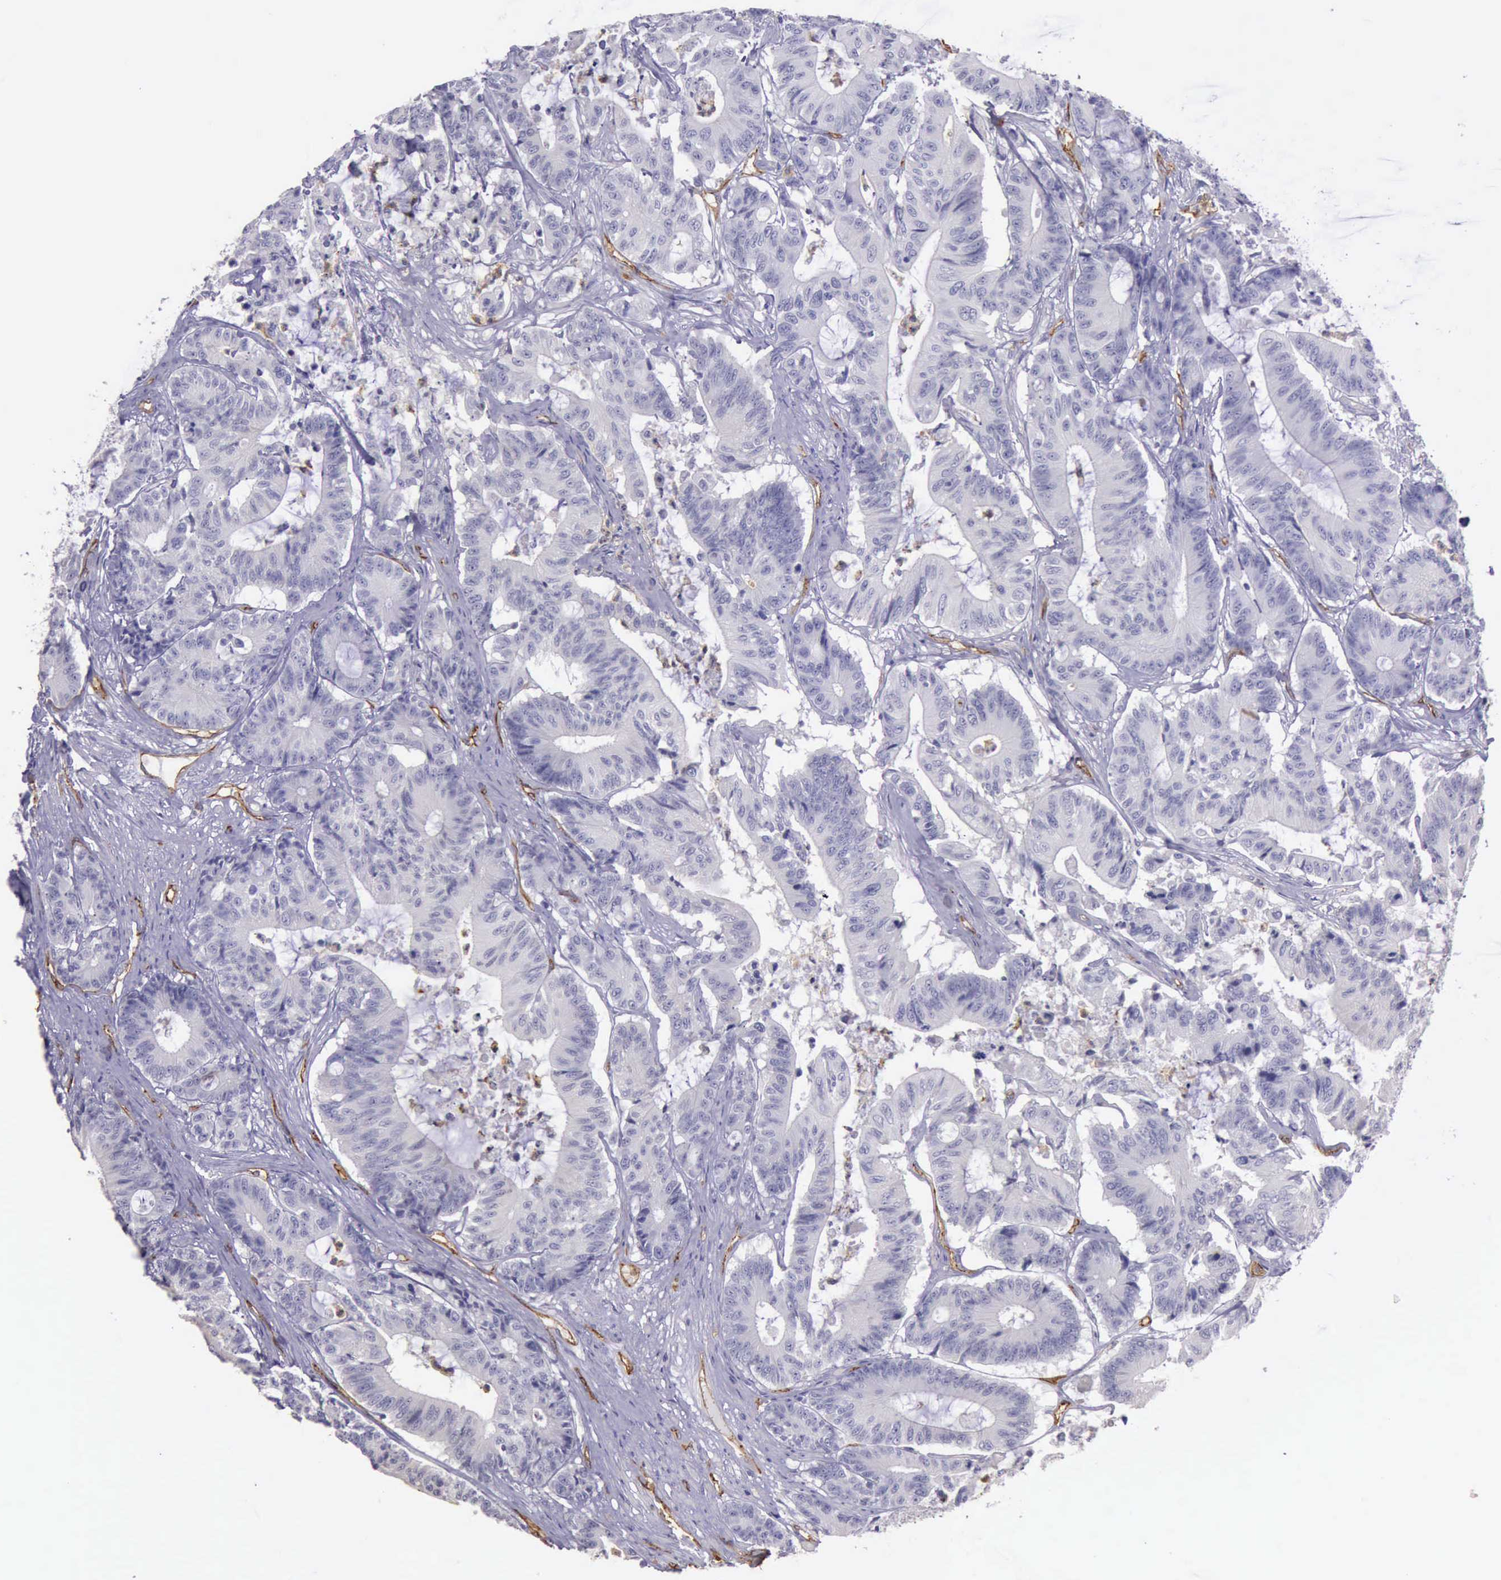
{"staining": {"intensity": "negative", "quantity": "none", "location": "none"}, "tissue": "colorectal cancer", "cell_type": "Tumor cells", "image_type": "cancer", "snomed": [{"axis": "morphology", "description": "Adenocarcinoma, NOS"}, {"axis": "topography", "description": "Colon"}], "caption": "This histopathology image is of adenocarcinoma (colorectal) stained with immunohistochemistry to label a protein in brown with the nuclei are counter-stained blue. There is no expression in tumor cells.", "gene": "TCEANC", "patient": {"sex": "female", "age": 84}}